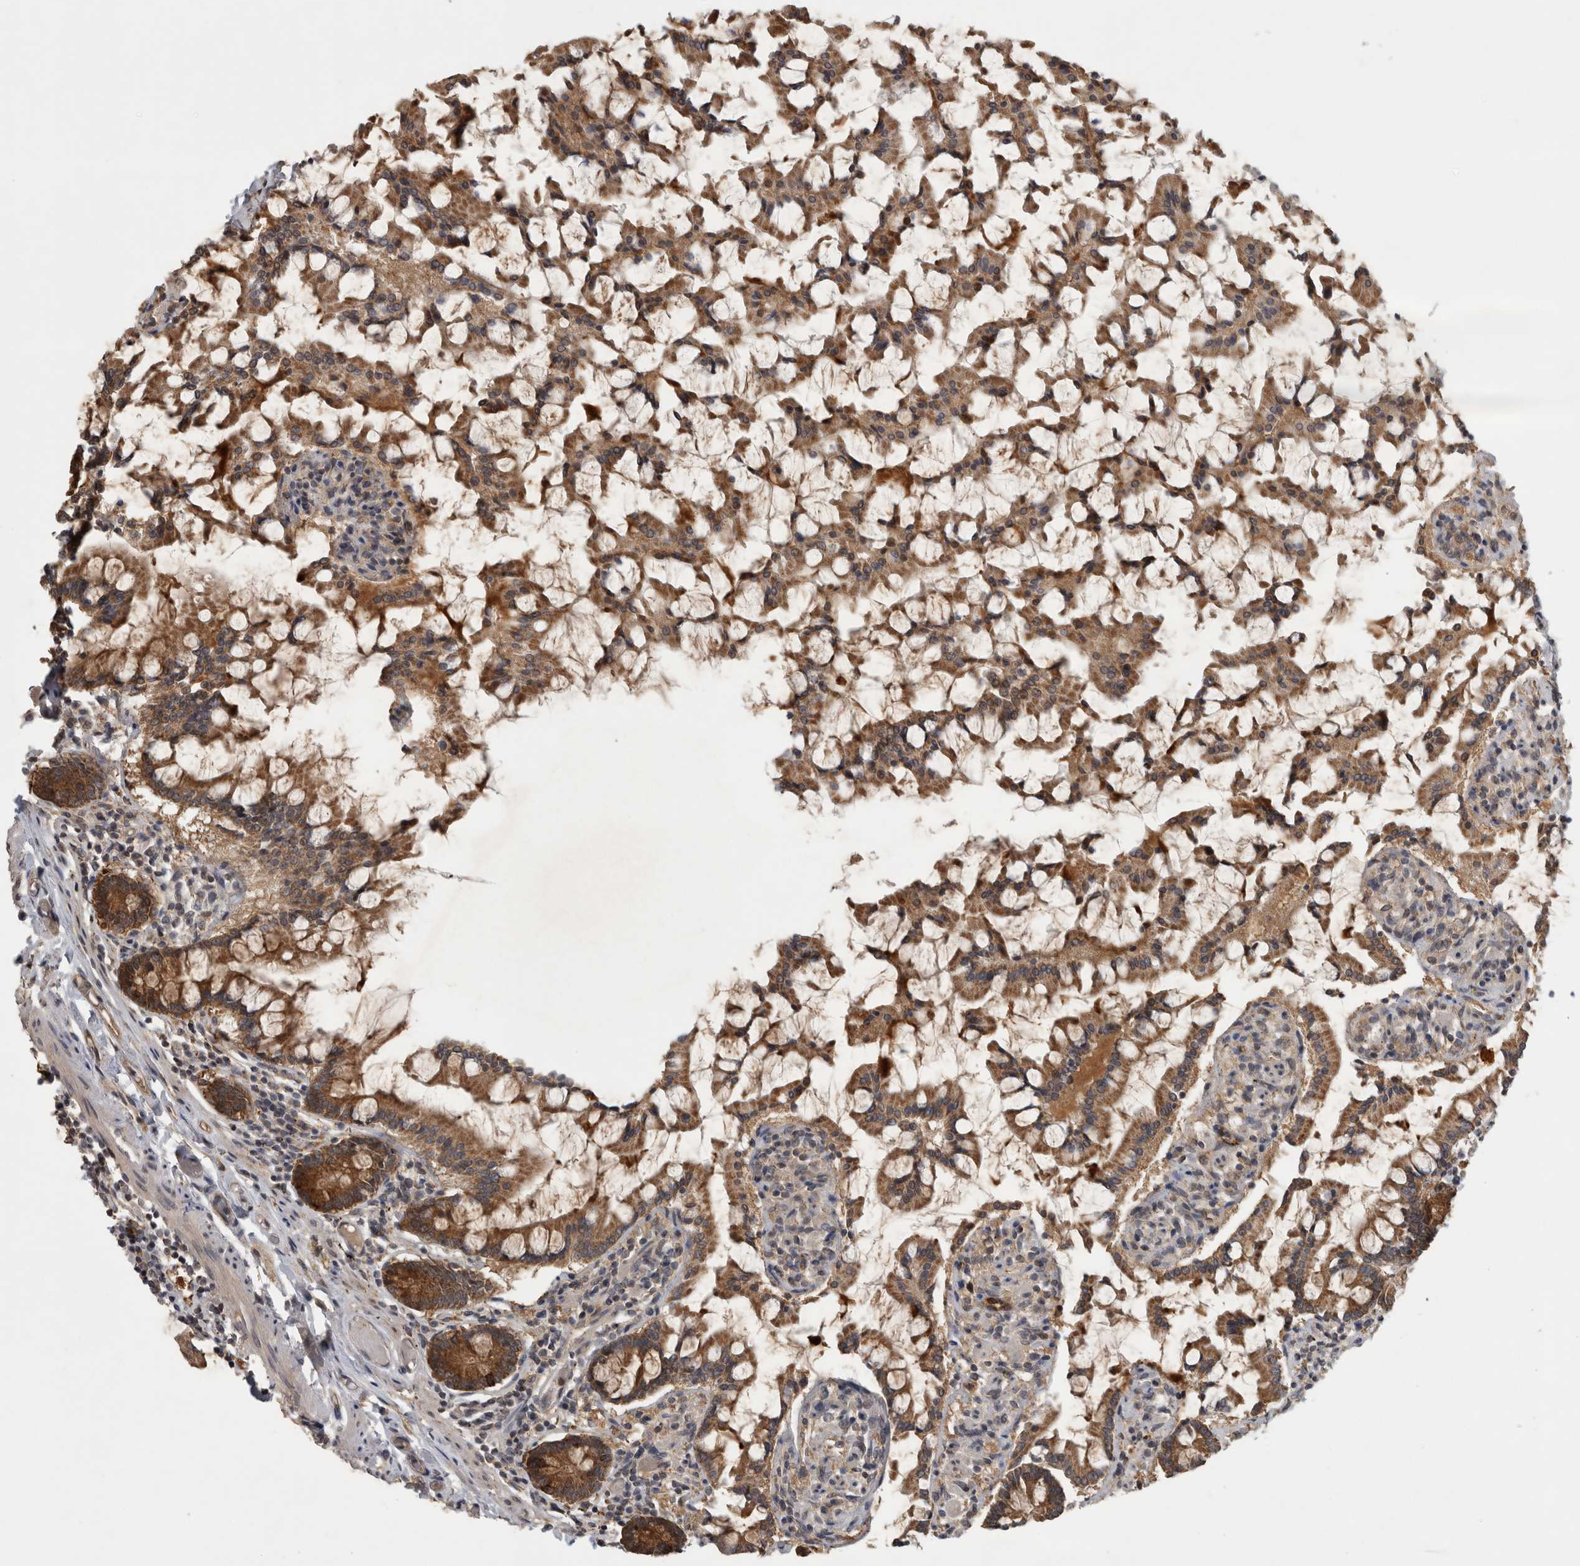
{"staining": {"intensity": "moderate", "quantity": ">75%", "location": "cytoplasmic/membranous"}, "tissue": "small intestine", "cell_type": "Glandular cells", "image_type": "normal", "snomed": [{"axis": "morphology", "description": "Normal tissue, NOS"}, {"axis": "topography", "description": "Small intestine"}], "caption": "Small intestine stained with IHC shows moderate cytoplasmic/membranous positivity in approximately >75% of glandular cells.", "gene": "TRMT61B", "patient": {"sex": "male", "age": 41}}